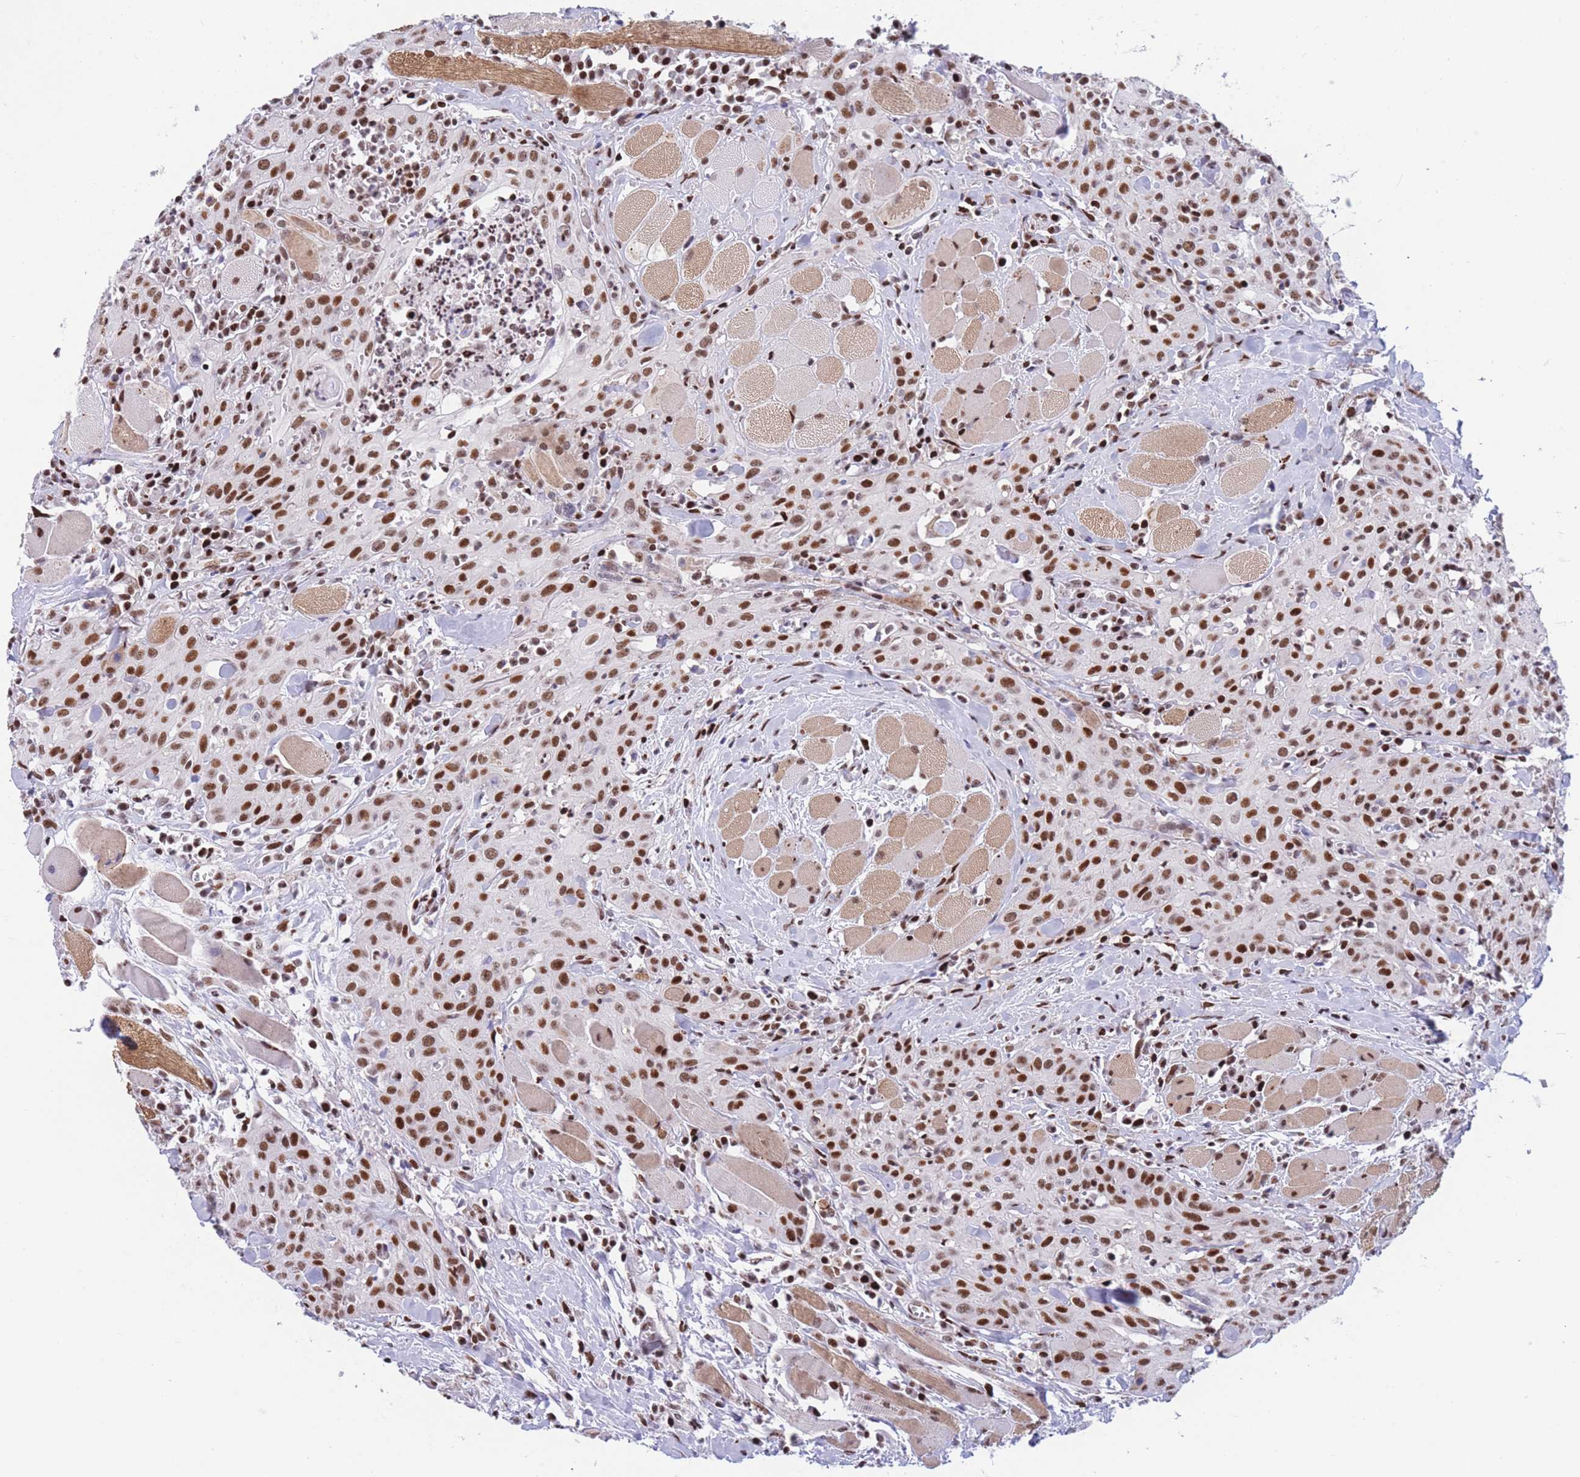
{"staining": {"intensity": "strong", "quantity": ">75%", "location": "nuclear"}, "tissue": "head and neck cancer", "cell_type": "Tumor cells", "image_type": "cancer", "snomed": [{"axis": "morphology", "description": "Squamous cell carcinoma, NOS"}, {"axis": "topography", "description": "Oral tissue"}, {"axis": "topography", "description": "Head-Neck"}], "caption": "Brown immunohistochemical staining in head and neck squamous cell carcinoma exhibits strong nuclear positivity in approximately >75% of tumor cells.", "gene": "DNAJC3", "patient": {"sex": "female", "age": 70}}